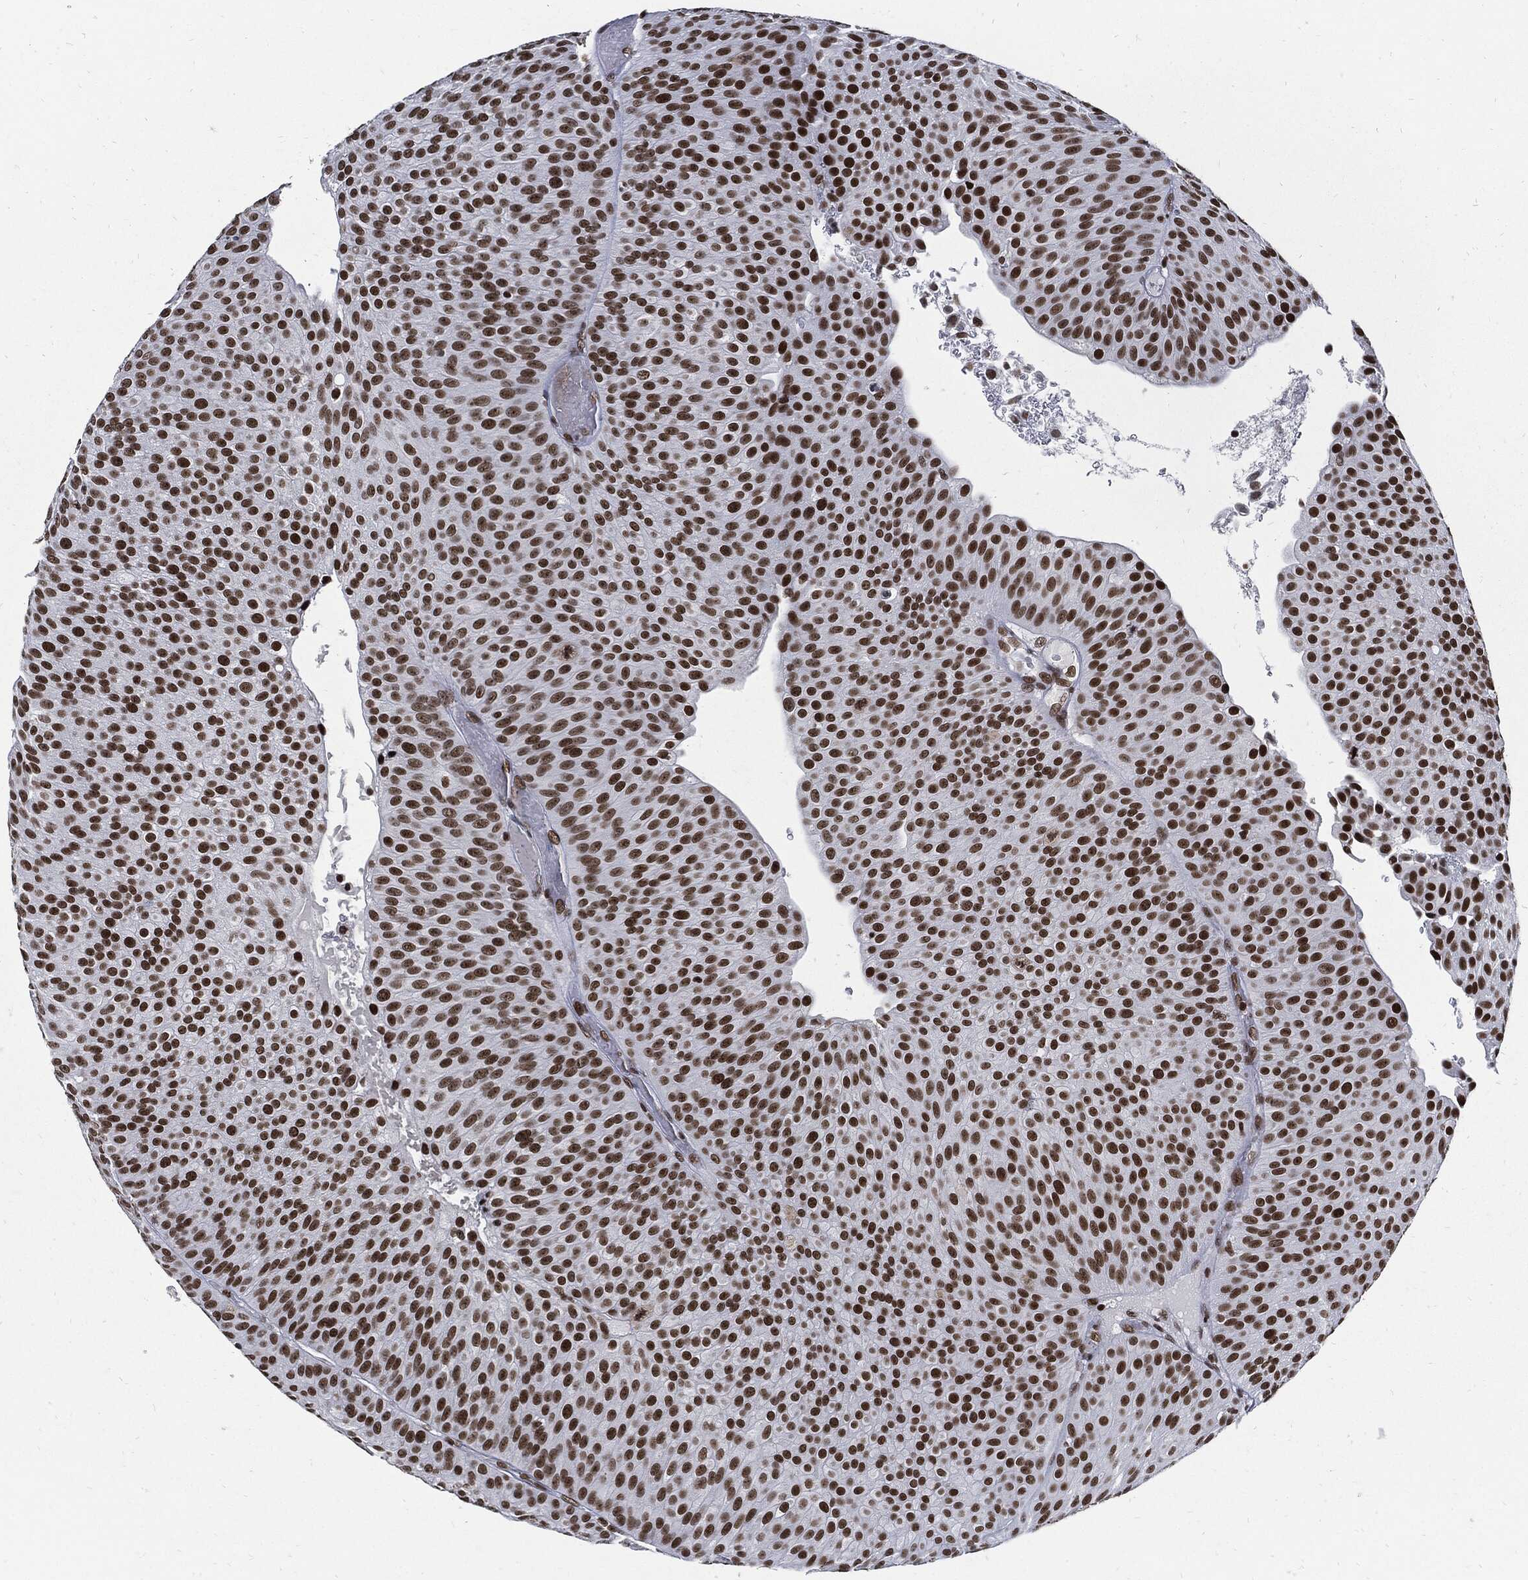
{"staining": {"intensity": "strong", "quantity": ">75%", "location": "nuclear"}, "tissue": "urothelial cancer", "cell_type": "Tumor cells", "image_type": "cancer", "snomed": [{"axis": "morphology", "description": "Urothelial carcinoma, Low grade"}, {"axis": "topography", "description": "Urinary bladder"}], "caption": "Urothelial carcinoma (low-grade) stained for a protein demonstrates strong nuclear positivity in tumor cells.", "gene": "TERF2", "patient": {"sex": "male", "age": 65}}